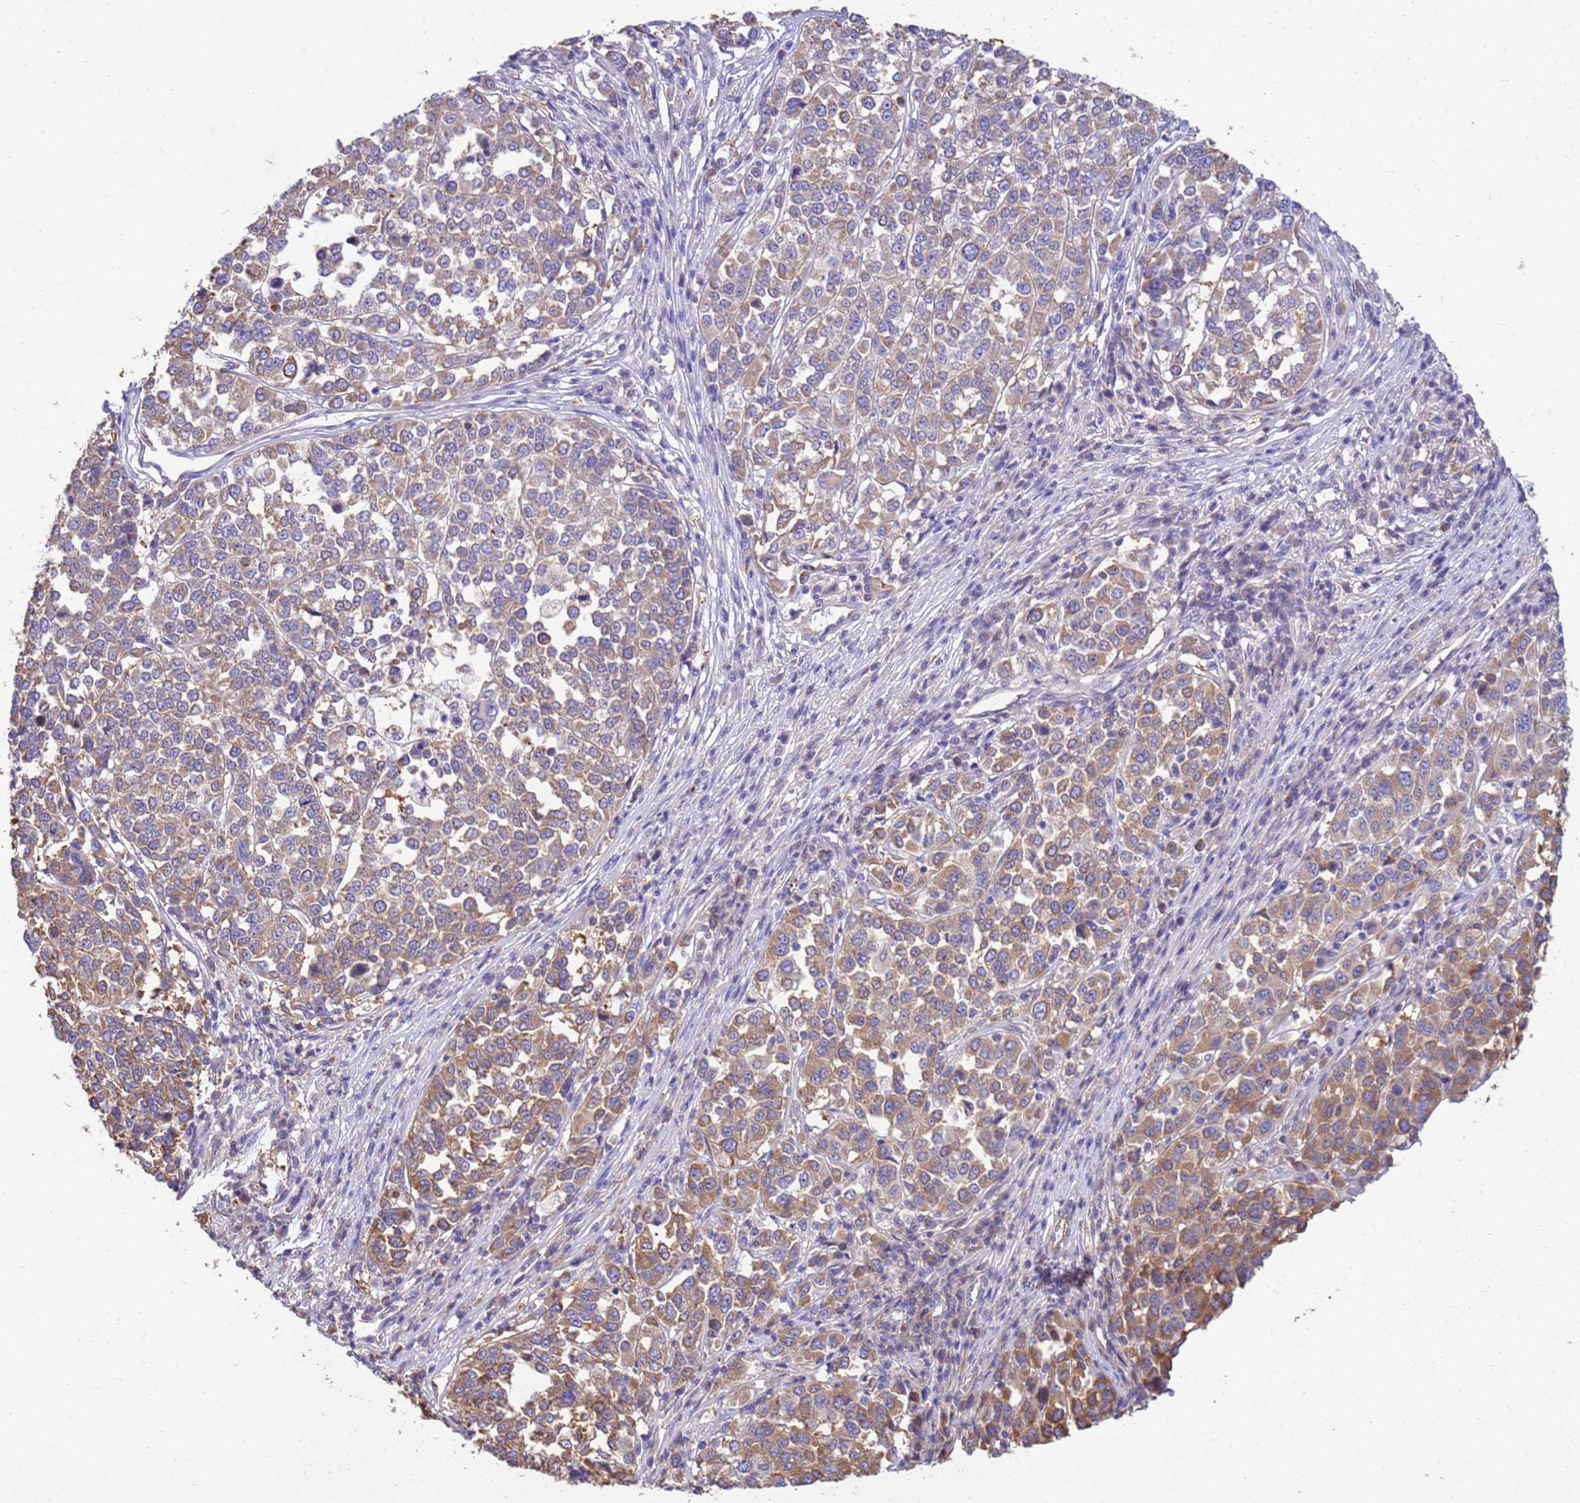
{"staining": {"intensity": "moderate", "quantity": ">75%", "location": "cytoplasmic/membranous"}, "tissue": "melanoma", "cell_type": "Tumor cells", "image_type": "cancer", "snomed": [{"axis": "morphology", "description": "Malignant melanoma, Metastatic site"}, {"axis": "topography", "description": "Lymph node"}], "caption": "Protein expression analysis of human malignant melanoma (metastatic site) reveals moderate cytoplasmic/membranous staining in approximately >75% of tumor cells. The staining was performed using DAB, with brown indicating positive protein expression. Nuclei are stained blue with hematoxylin.", "gene": "TUBB1", "patient": {"sex": "male", "age": 44}}